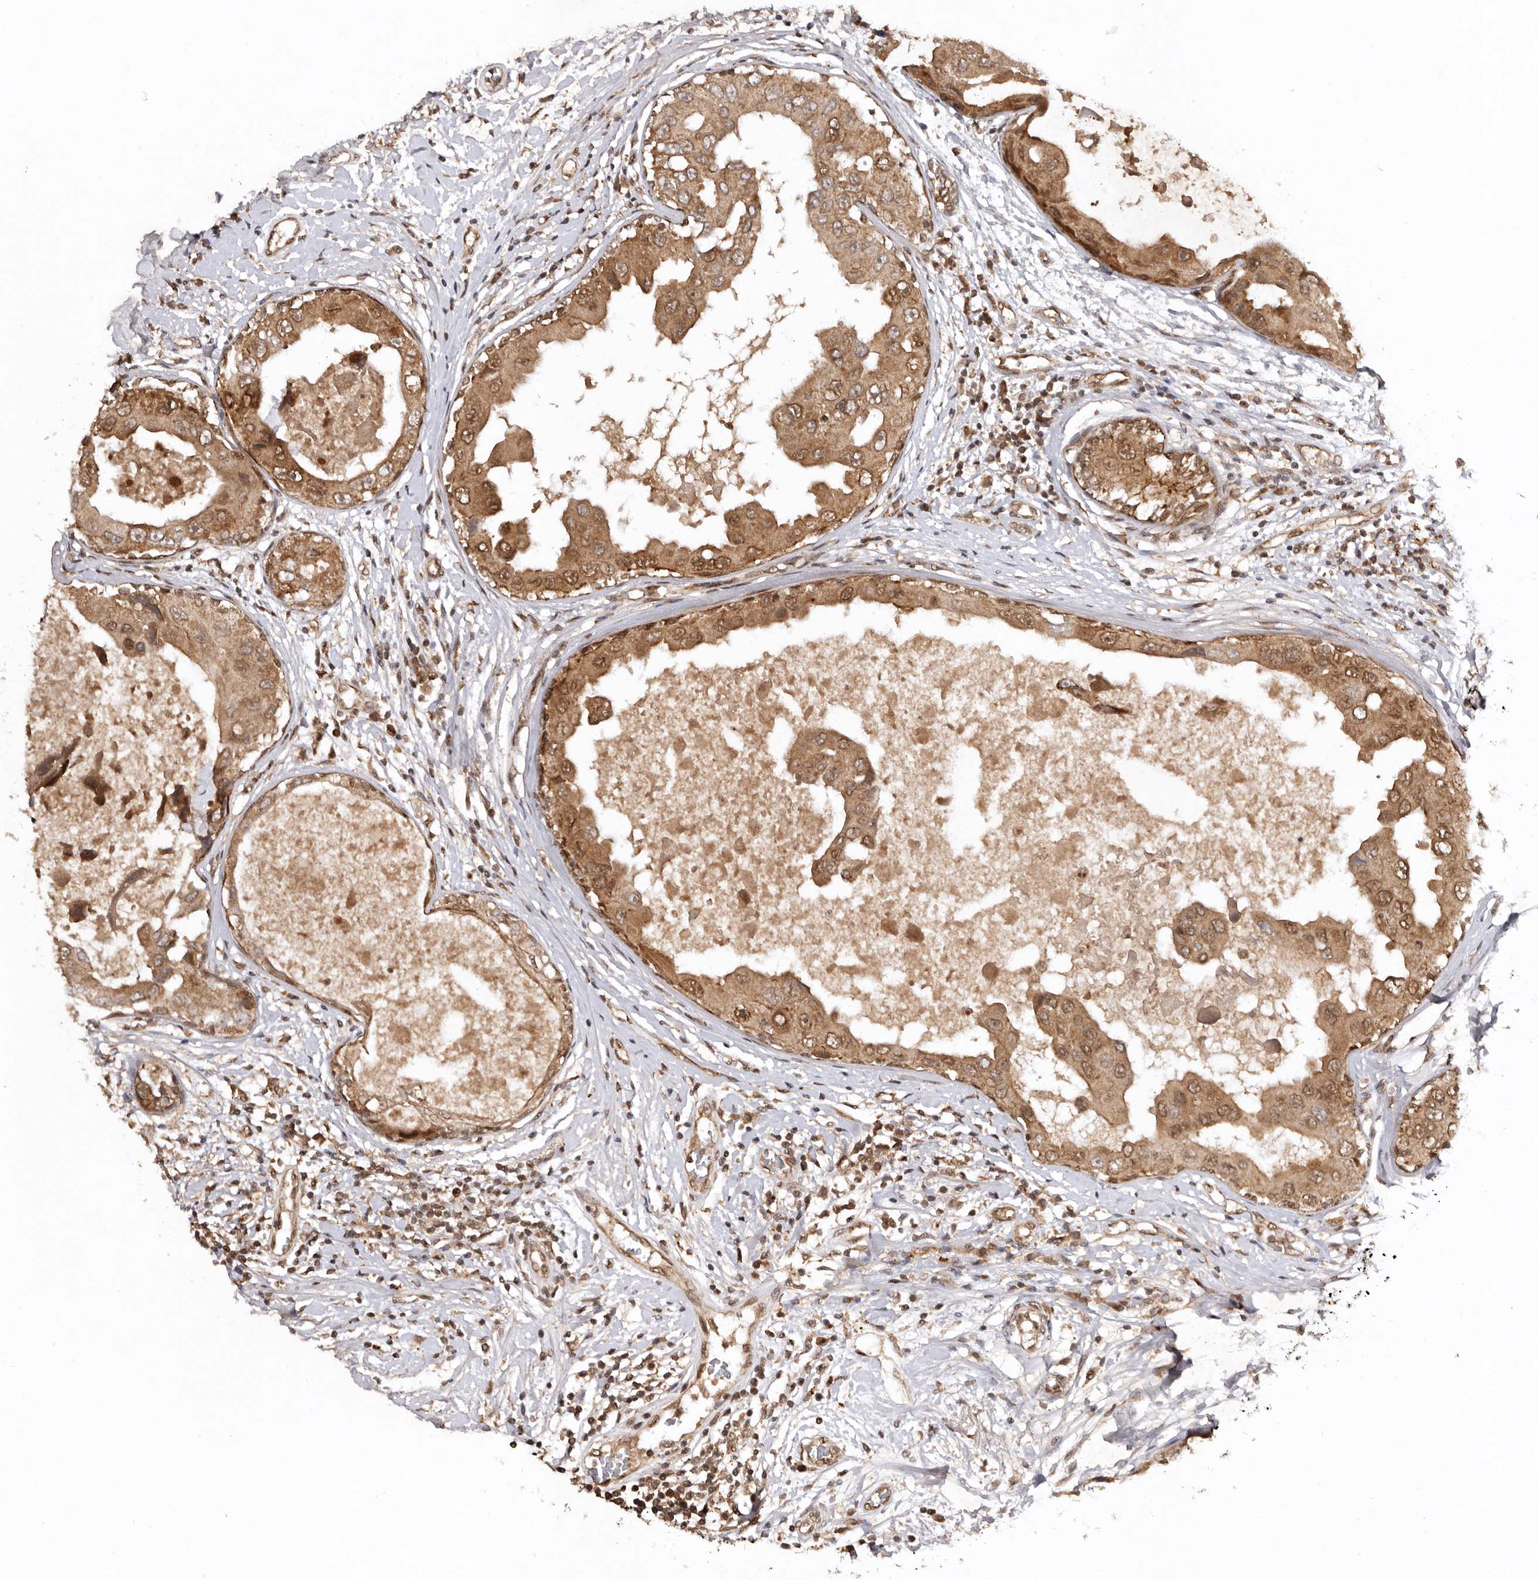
{"staining": {"intensity": "moderate", "quantity": ">75%", "location": "cytoplasmic/membranous,nuclear"}, "tissue": "breast cancer", "cell_type": "Tumor cells", "image_type": "cancer", "snomed": [{"axis": "morphology", "description": "Duct carcinoma"}, {"axis": "topography", "description": "Breast"}], "caption": "Immunohistochemistry staining of breast invasive ductal carcinoma, which shows medium levels of moderate cytoplasmic/membranous and nuclear staining in about >75% of tumor cells indicating moderate cytoplasmic/membranous and nuclear protein positivity. The staining was performed using DAB (3,3'-diaminobenzidine) (brown) for protein detection and nuclei were counterstained in hematoxylin (blue).", "gene": "TARS2", "patient": {"sex": "female", "age": 27}}